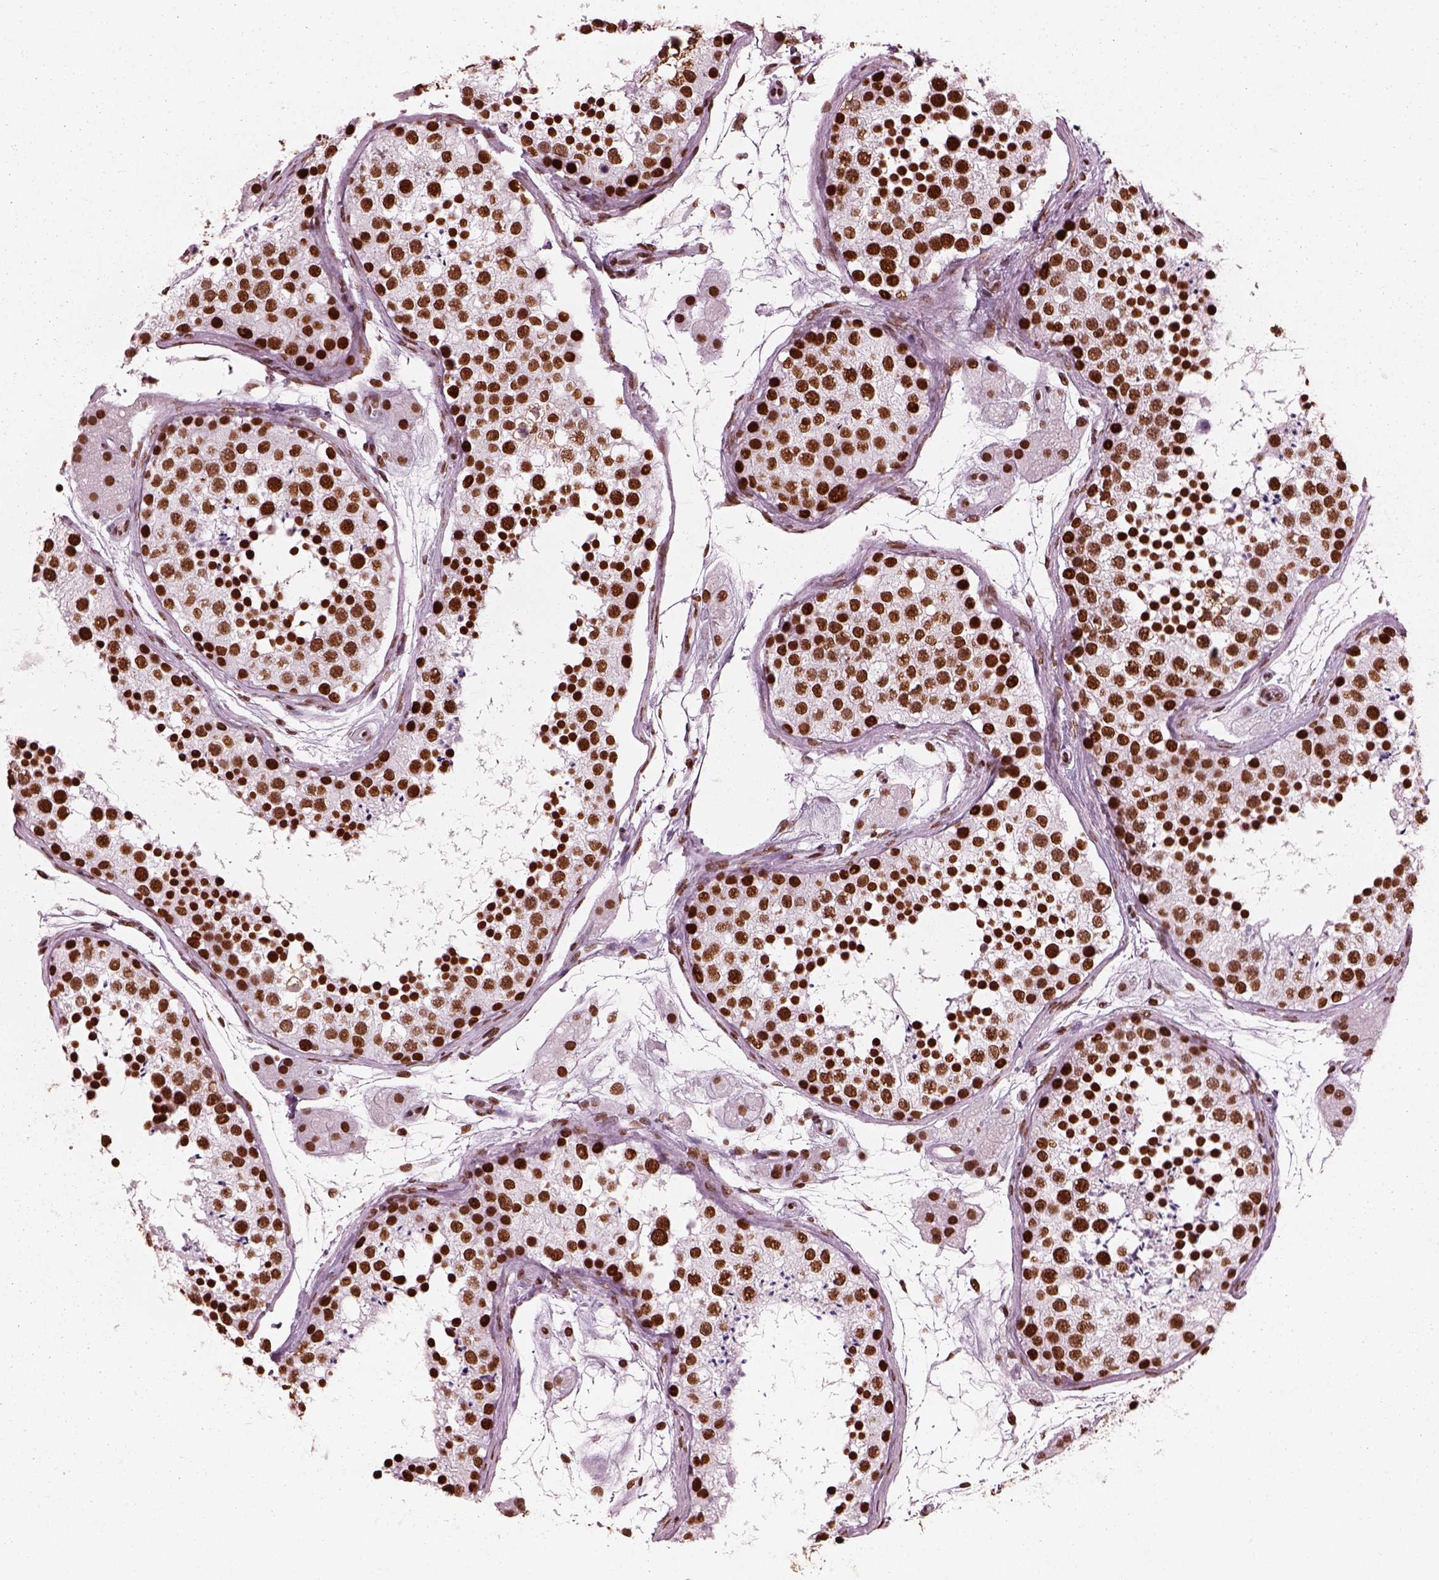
{"staining": {"intensity": "strong", "quantity": ">75%", "location": "nuclear"}, "tissue": "testis", "cell_type": "Cells in seminiferous ducts", "image_type": "normal", "snomed": [{"axis": "morphology", "description": "Normal tissue, NOS"}, {"axis": "topography", "description": "Testis"}], "caption": "This is a histology image of IHC staining of normal testis, which shows strong staining in the nuclear of cells in seminiferous ducts.", "gene": "CBFA2T3", "patient": {"sex": "male", "age": 41}}